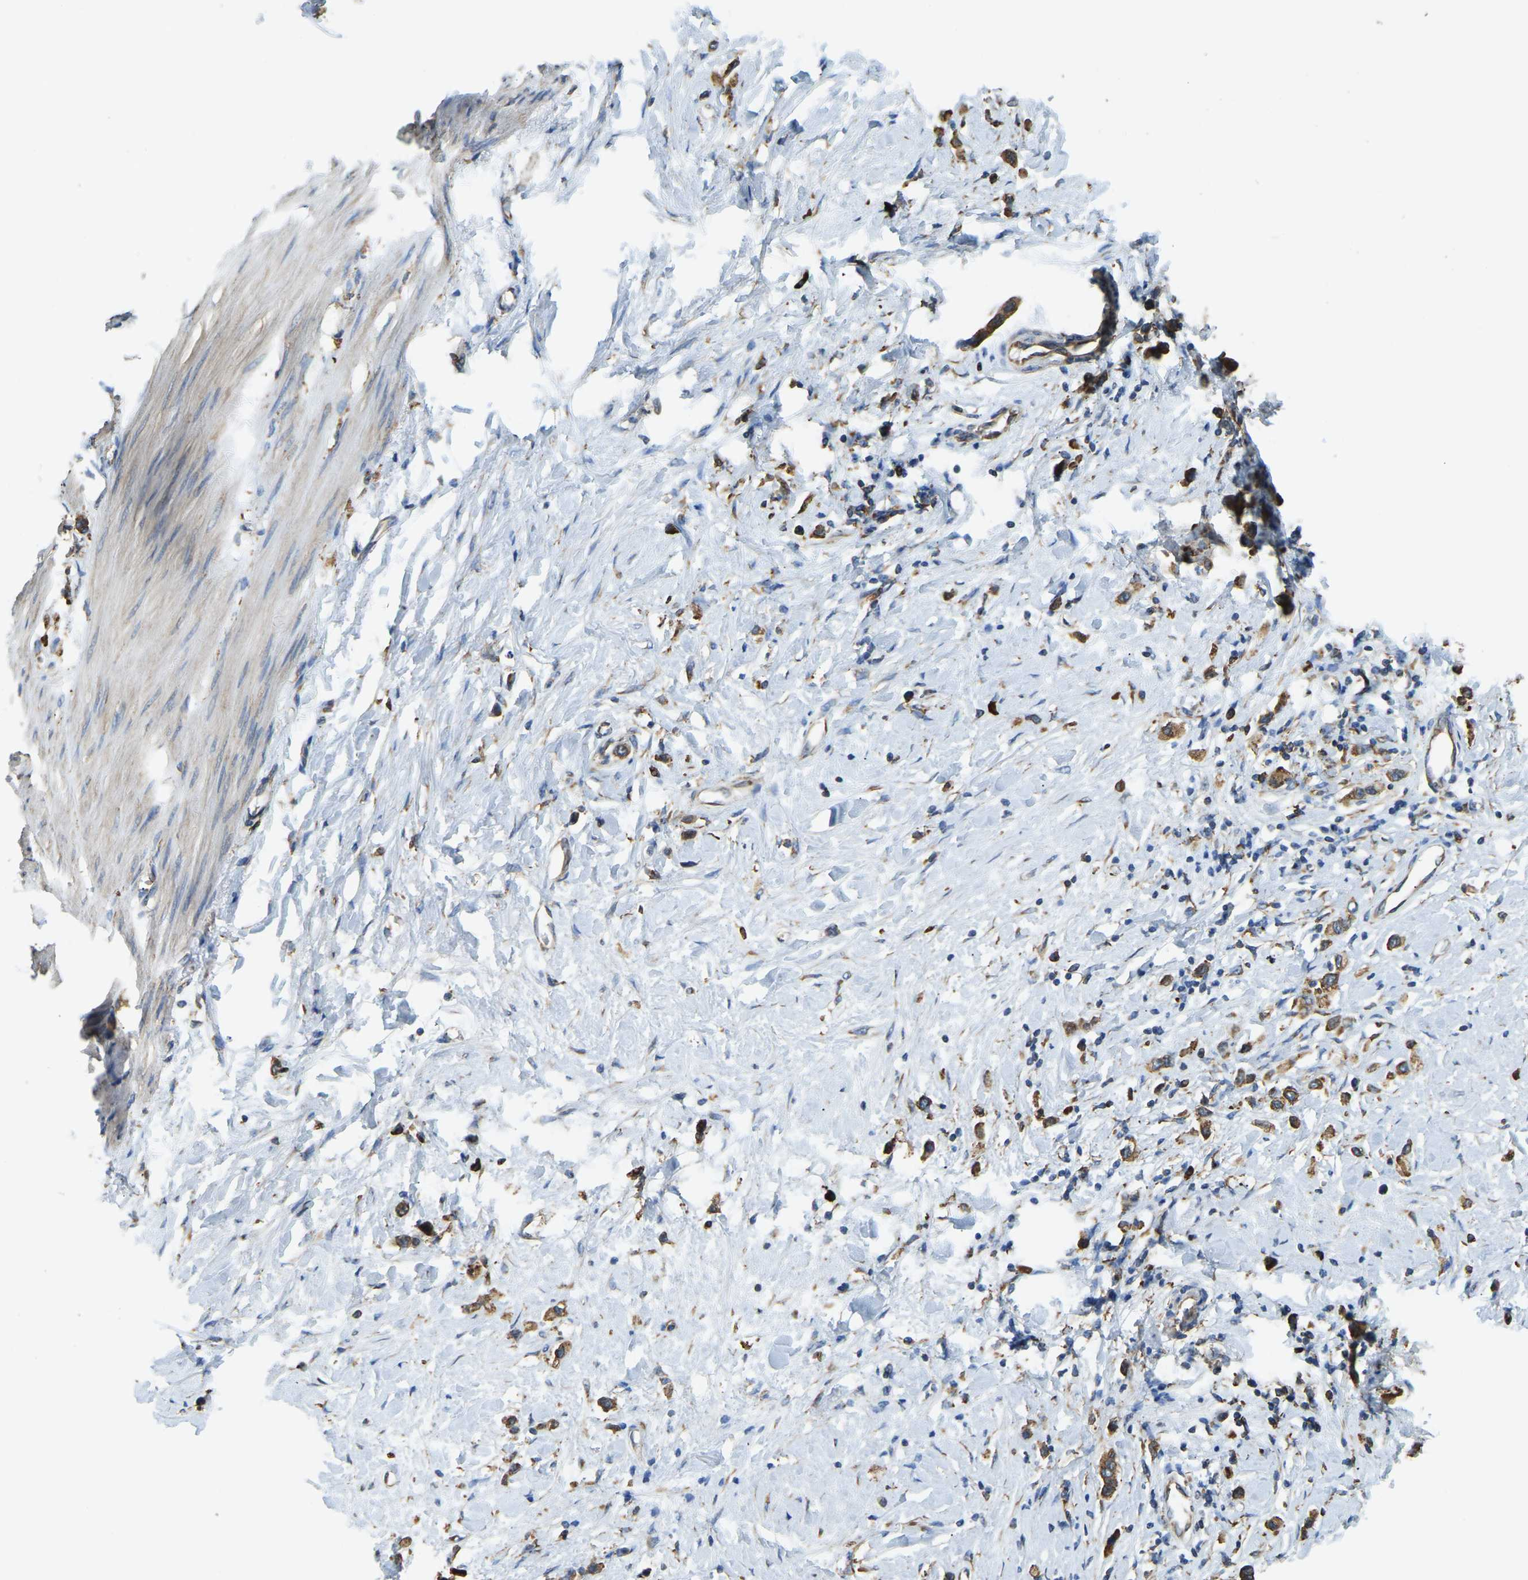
{"staining": {"intensity": "moderate", "quantity": ">75%", "location": "cytoplasmic/membranous"}, "tissue": "stomach cancer", "cell_type": "Tumor cells", "image_type": "cancer", "snomed": [{"axis": "morphology", "description": "Adenocarcinoma, NOS"}, {"axis": "topography", "description": "Stomach"}], "caption": "Brown immunohistochemical staining in stomach cancer exhibits moderate cytoplasmic/membranous expression in about >75% of tumor cells.", "gene": "RNF115", "patient": {"sex": "female", "age": 65}}